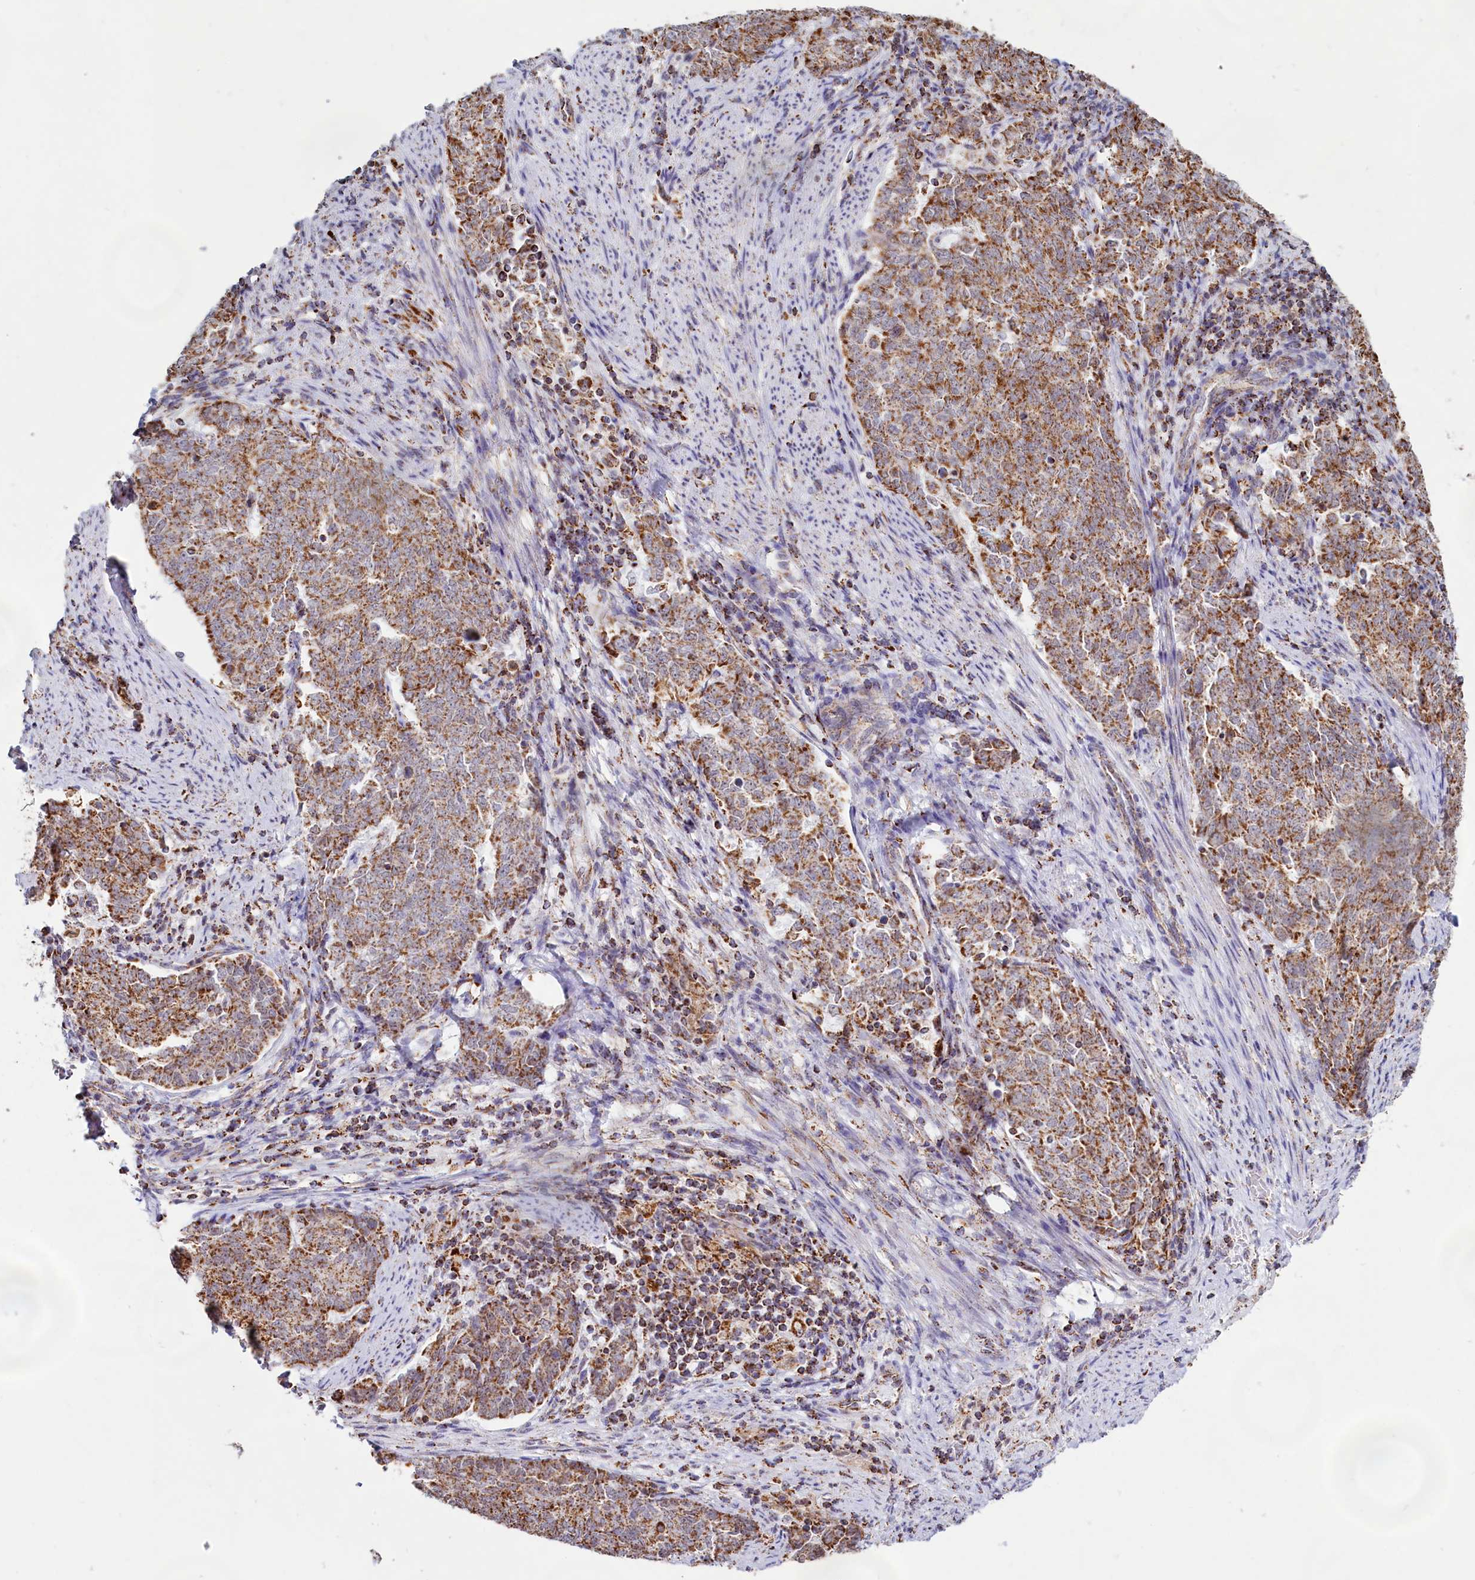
{"staining": {"intensity": "moderate", "quantity": ">75%", "location": "cytoplasmic/membranous"}, "tissue": "endometrial cancer", "cell_type": "Tumor cells", "image_type": "cancer", "snomed": [{"axis": "morphology", "description": "Adenocarcinoma, NOS"}, {"axis": "topography", "description": "Endometrium"}], "caption": "The photomicrograph exhibits immunohistochemical staining of endometrial cancer. There is moderate cytoplasmic/membranous expression is present in about >75% of tumor cells. (brown staining indicates protein expression, while blue staining denotes nuclei).", "gene": "C1D", "patient": {"sex": "female", "age": 80}}